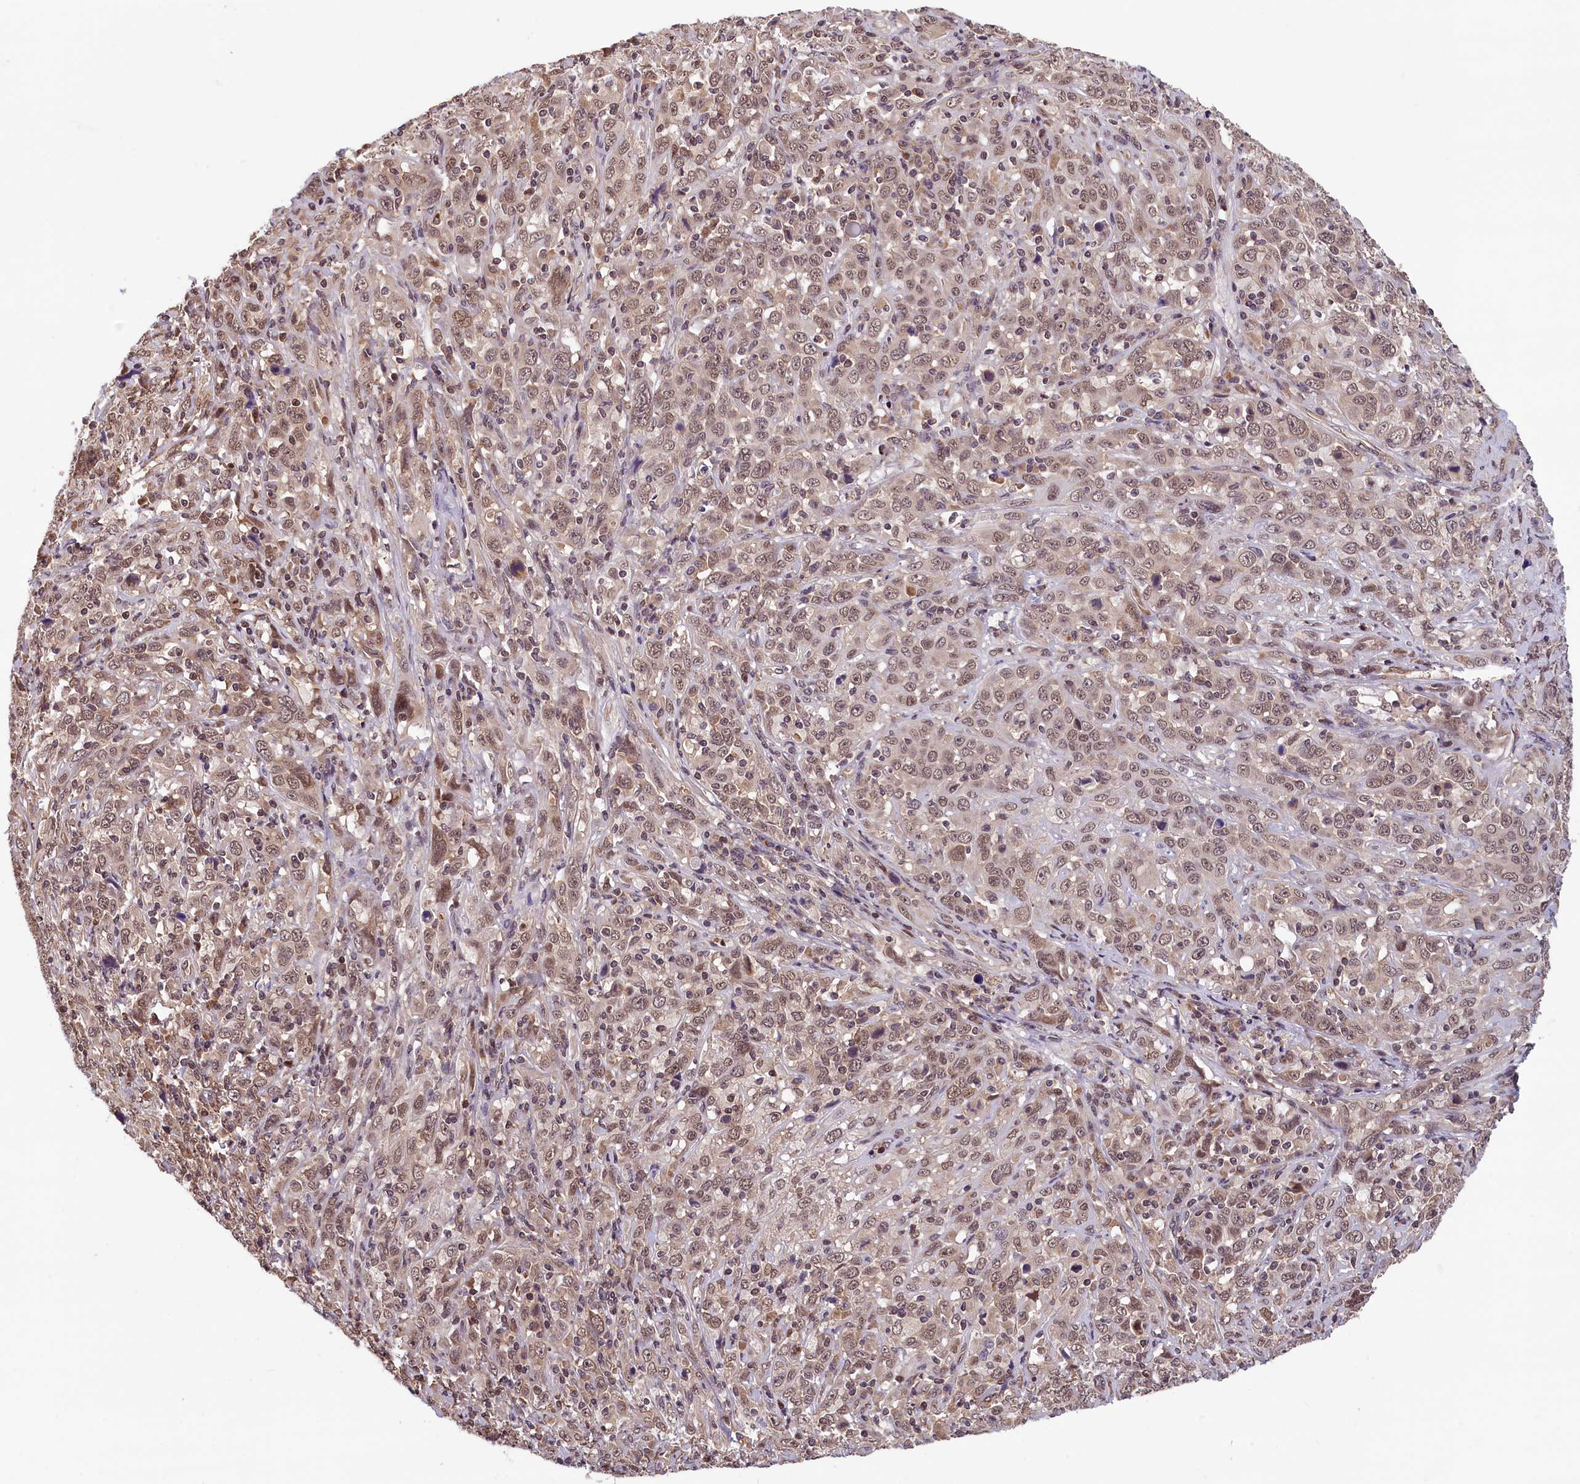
{"staining": {"intensity": "weak", "quantity": ">75%", "location": "nuclear"}, "tissue": "cervical cancer", "cell_type": "Tumor cells", "image_type": "cancer", "snomed": [{"axis": "morphology", "description": "Squamous cell carcinoma, NOS"}, {"axis": "topography", "description": "Cervix"}], "caption": "Cervical squamous cell carcinoma was stained to show a protein in brown. There is low levels of weak nuclear staining in approximately >75% of tumor cells.", "gene": "KCNK6", "patient": {"sex": "female", "age": 46}}